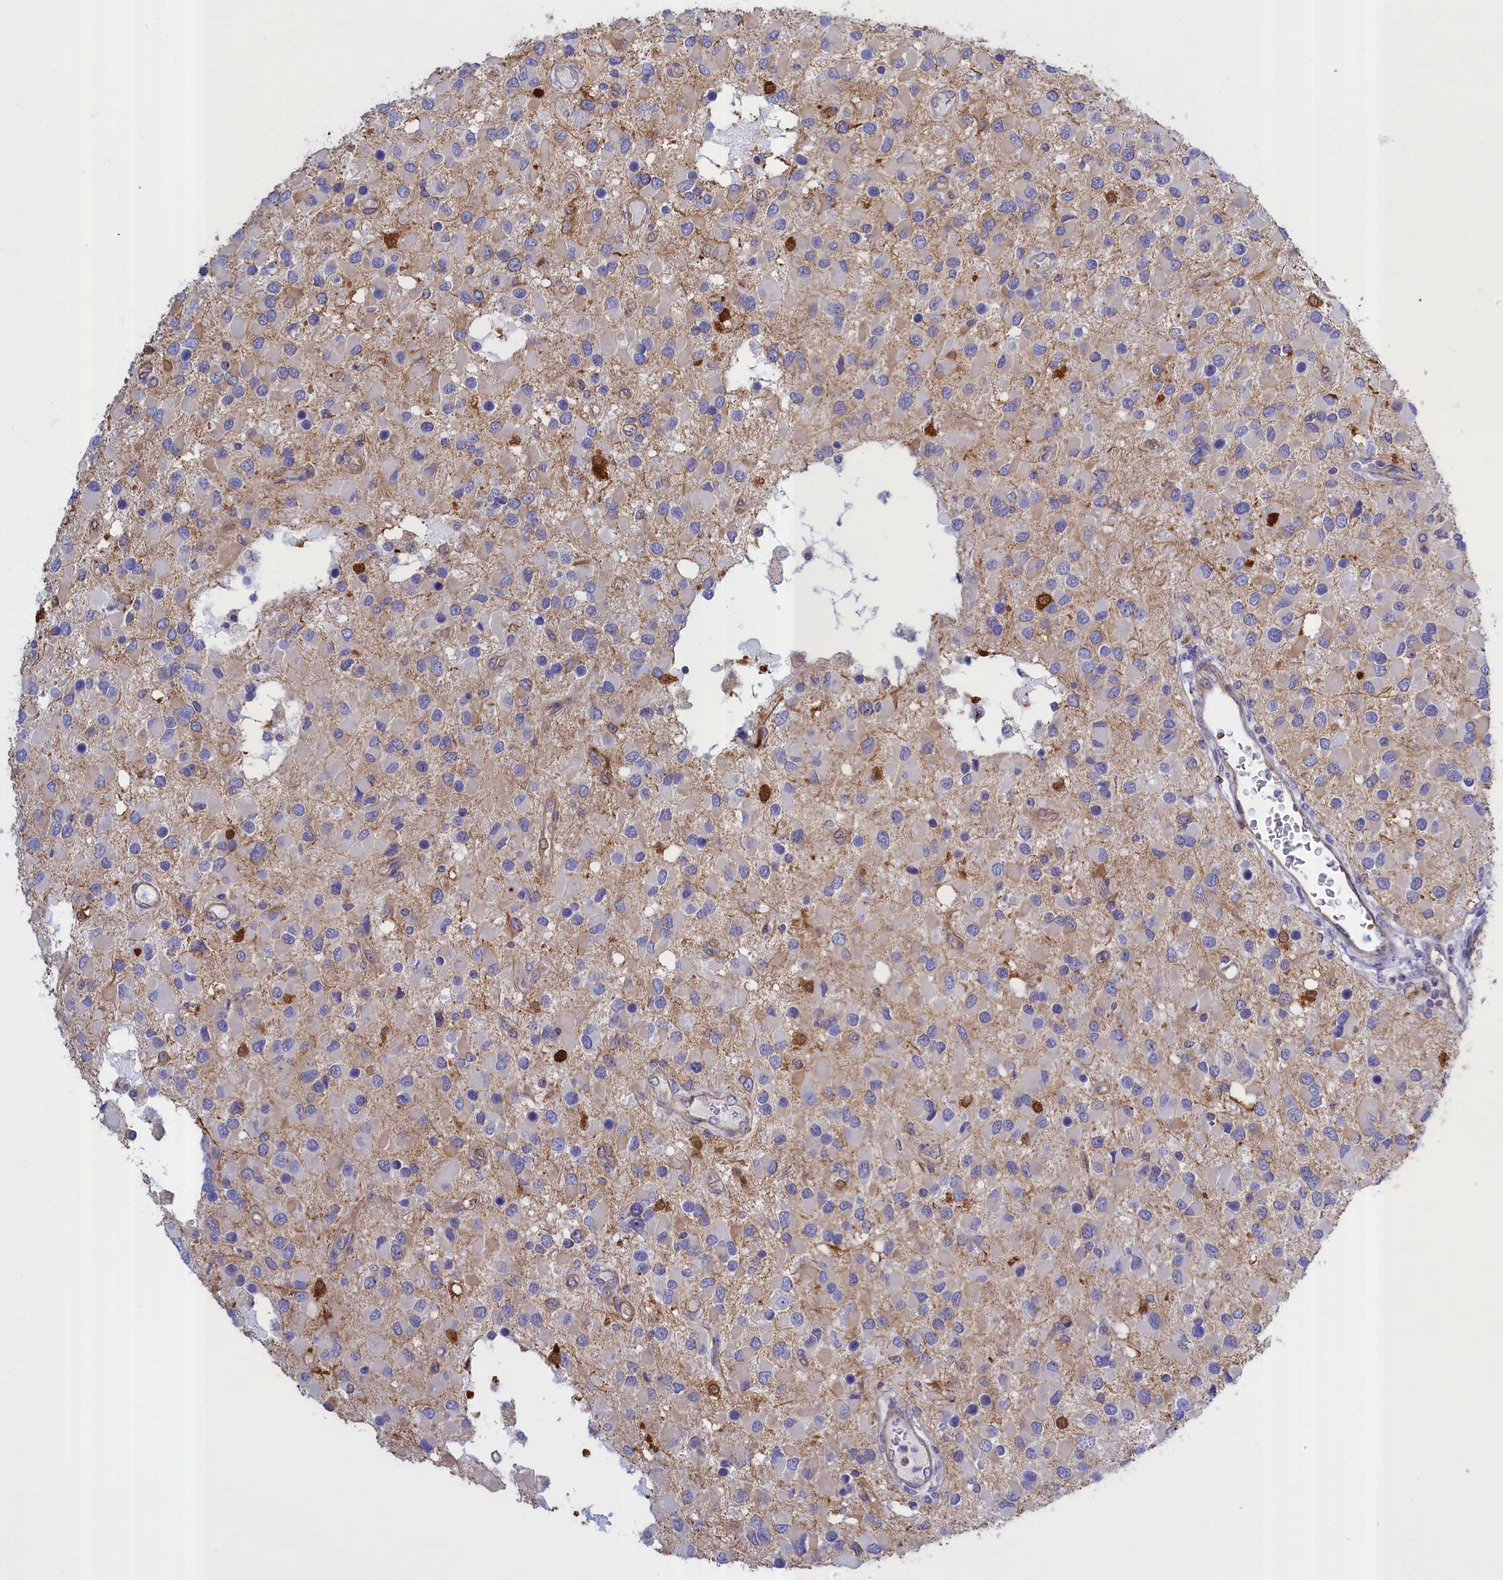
{"staining": {"intensity": "negative", "quantity": "none", "location": "none"}, "tissue": "glioma", "cell_type": "Tumor cells", "image_type": "cancer", "snomed": [{"axis": "morphology", "description": "Glioma, malignant, High grade"}, {"axis": "topography", "description": "Brain"}], "caption": "Glioma stained for a protein using IHC demonstrates no expression tumor cells.", "gene": "ABCC12", "patient": {"sex": "male", "age": 53}}